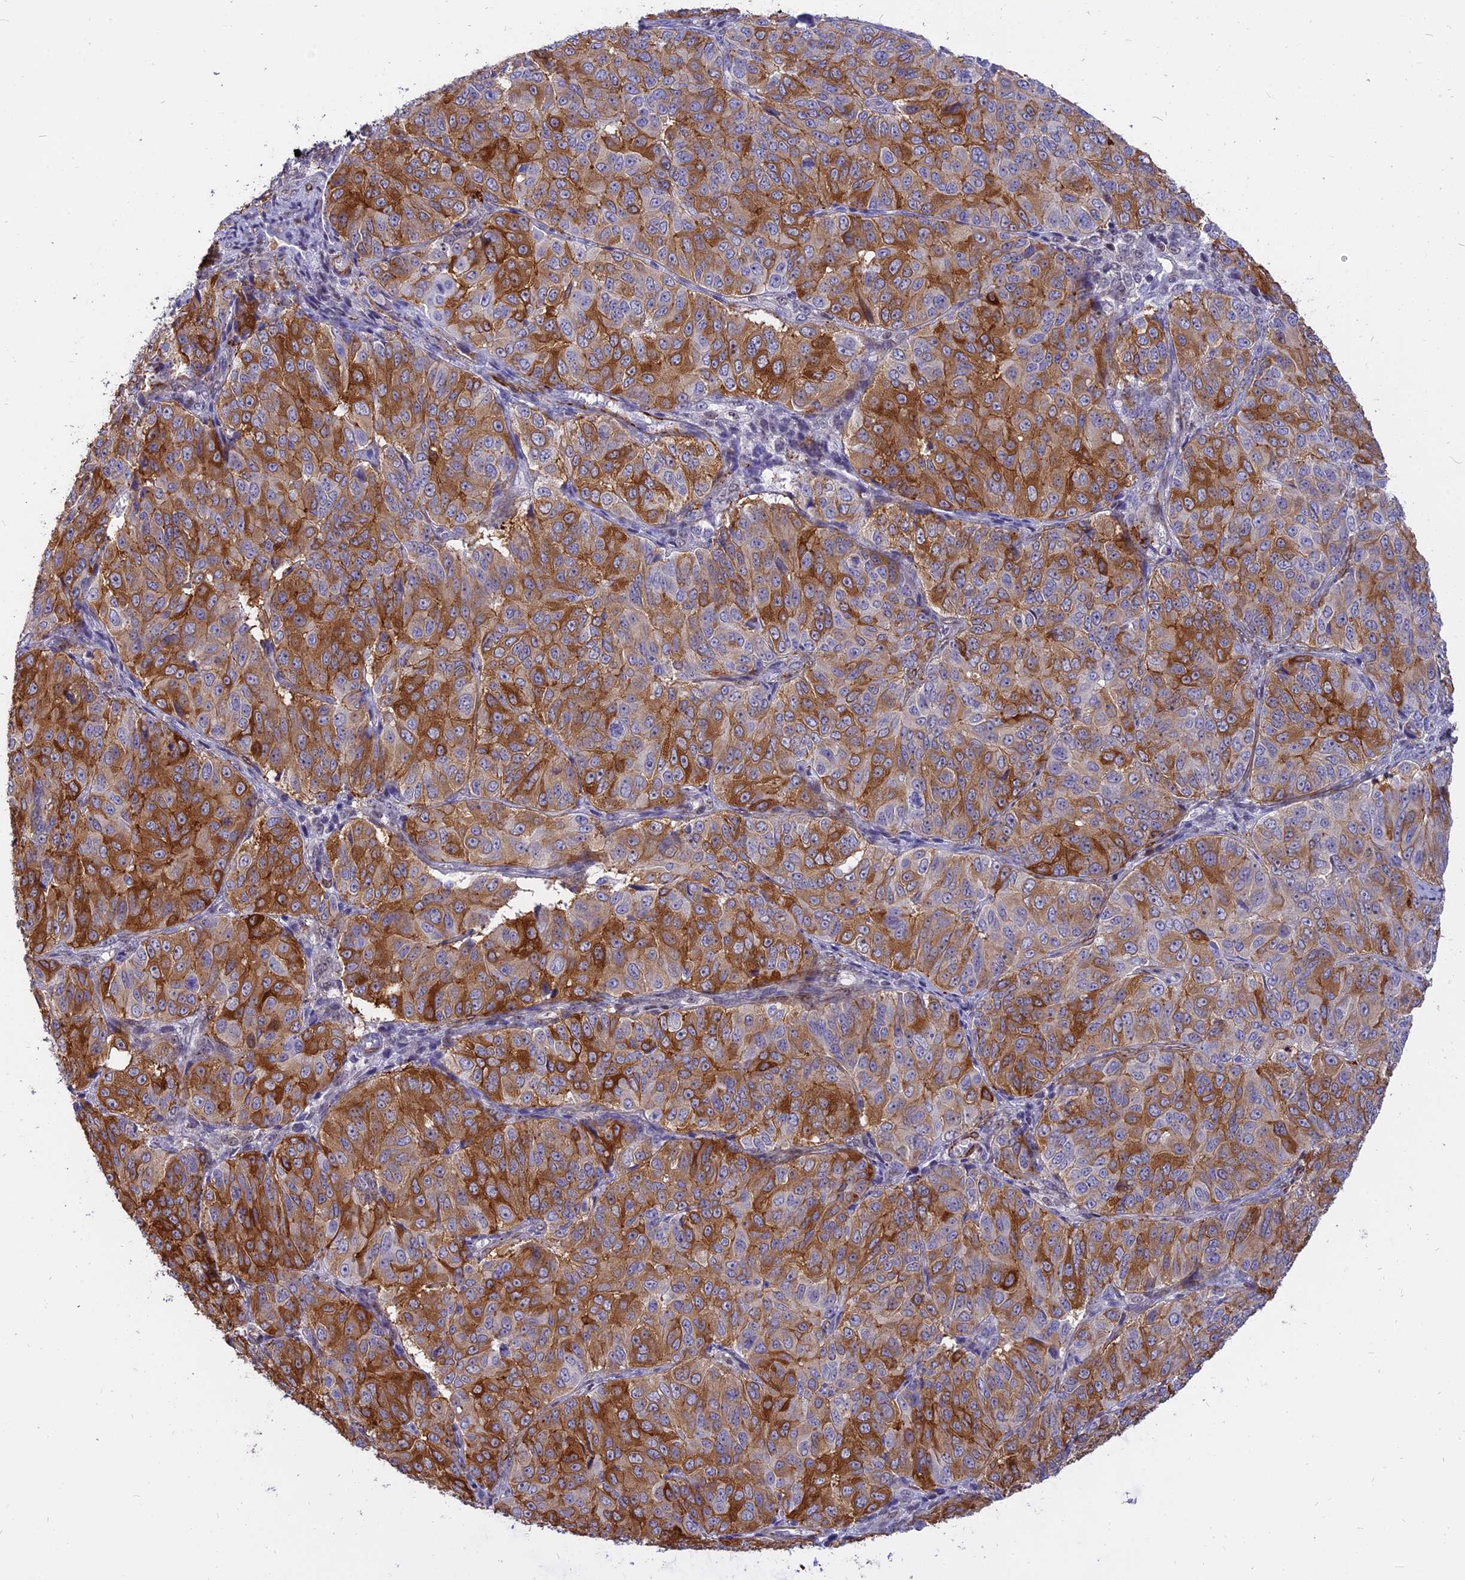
{"staining": {"intensity": "strong", "quantity": "25%-75%", "location": "cytoplasmic/membranous"}, "tissue": "ovarian cancer", "cell_type": "Tumor cells", "image_type": "cancer", "snomed": [{"axis": "morphology", "description": "Carcinoma, endometroid"}, {"axis": "topography", "description": "Ovary"}], "caption": "DAB (3,3'-diaminobenzidine) immunohistochemical staining of human ovarian cancer (endometroid carcinoma) demonstrates strong cytoplasmic/membranous protein expression in about 25%-75% of tumor cells.", "gene": "CENPV", "patient": {"sex": "female", "age": 51}}